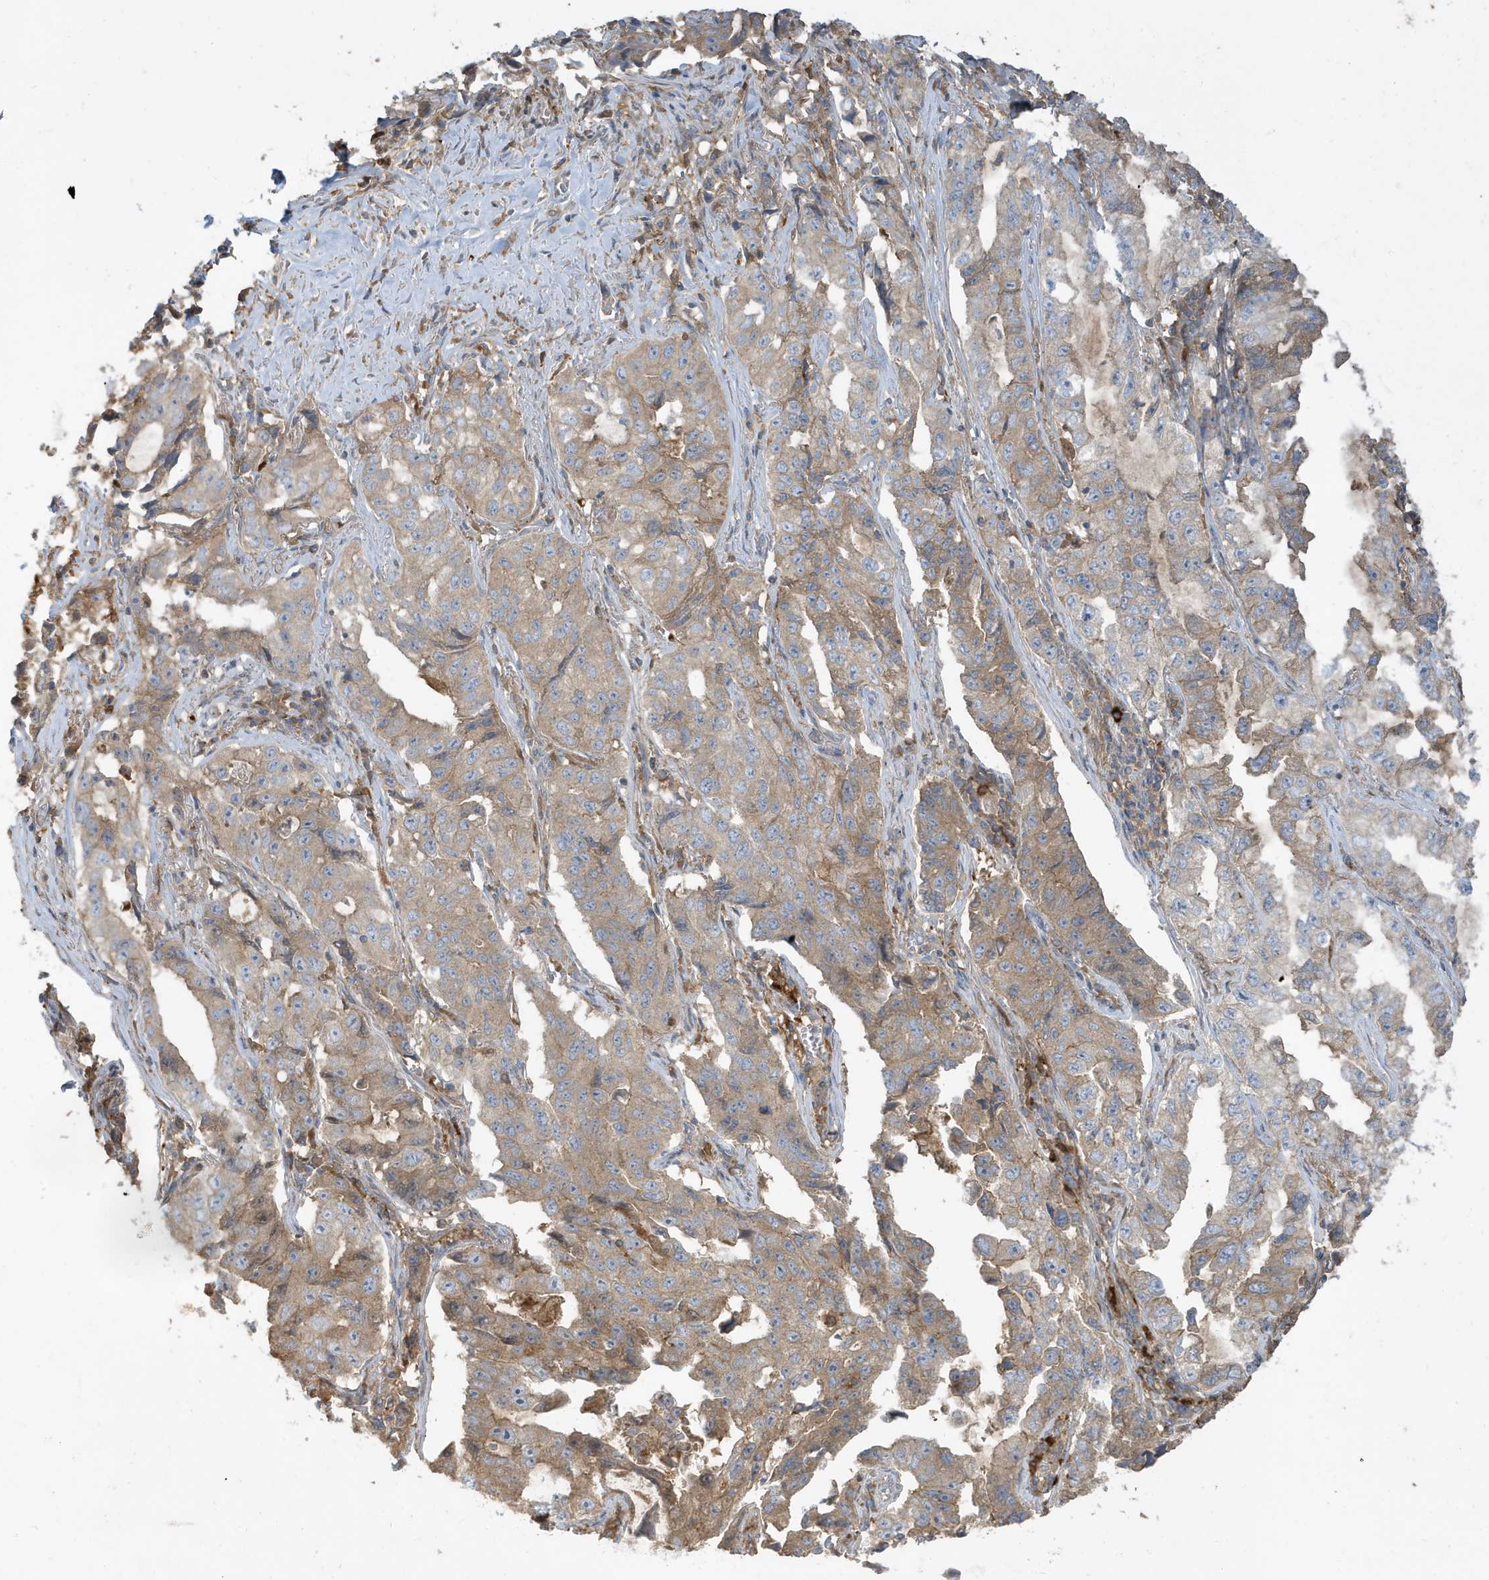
{"staining": {"intensity": "moderate", "quantity": "25%-75%", "location": "cytoplasmic/membranous"}, "tissue": "lung cancer", "cell_type": "Tumor cells", "image_type": "cancer", "snomed": [{"axis": "morphology", "description": "Adenocarcinoma, NOS"}, {"axis": "topography", "description": "Lung"}], "caption": "Tumor cells demonstrate medium levels of moderate cytoplasmic/membranous expression in approximately 25%-75% of cells in lung cancer.", "gene": "ABTB1", "patient": {"sex": "female", "age": 51}}